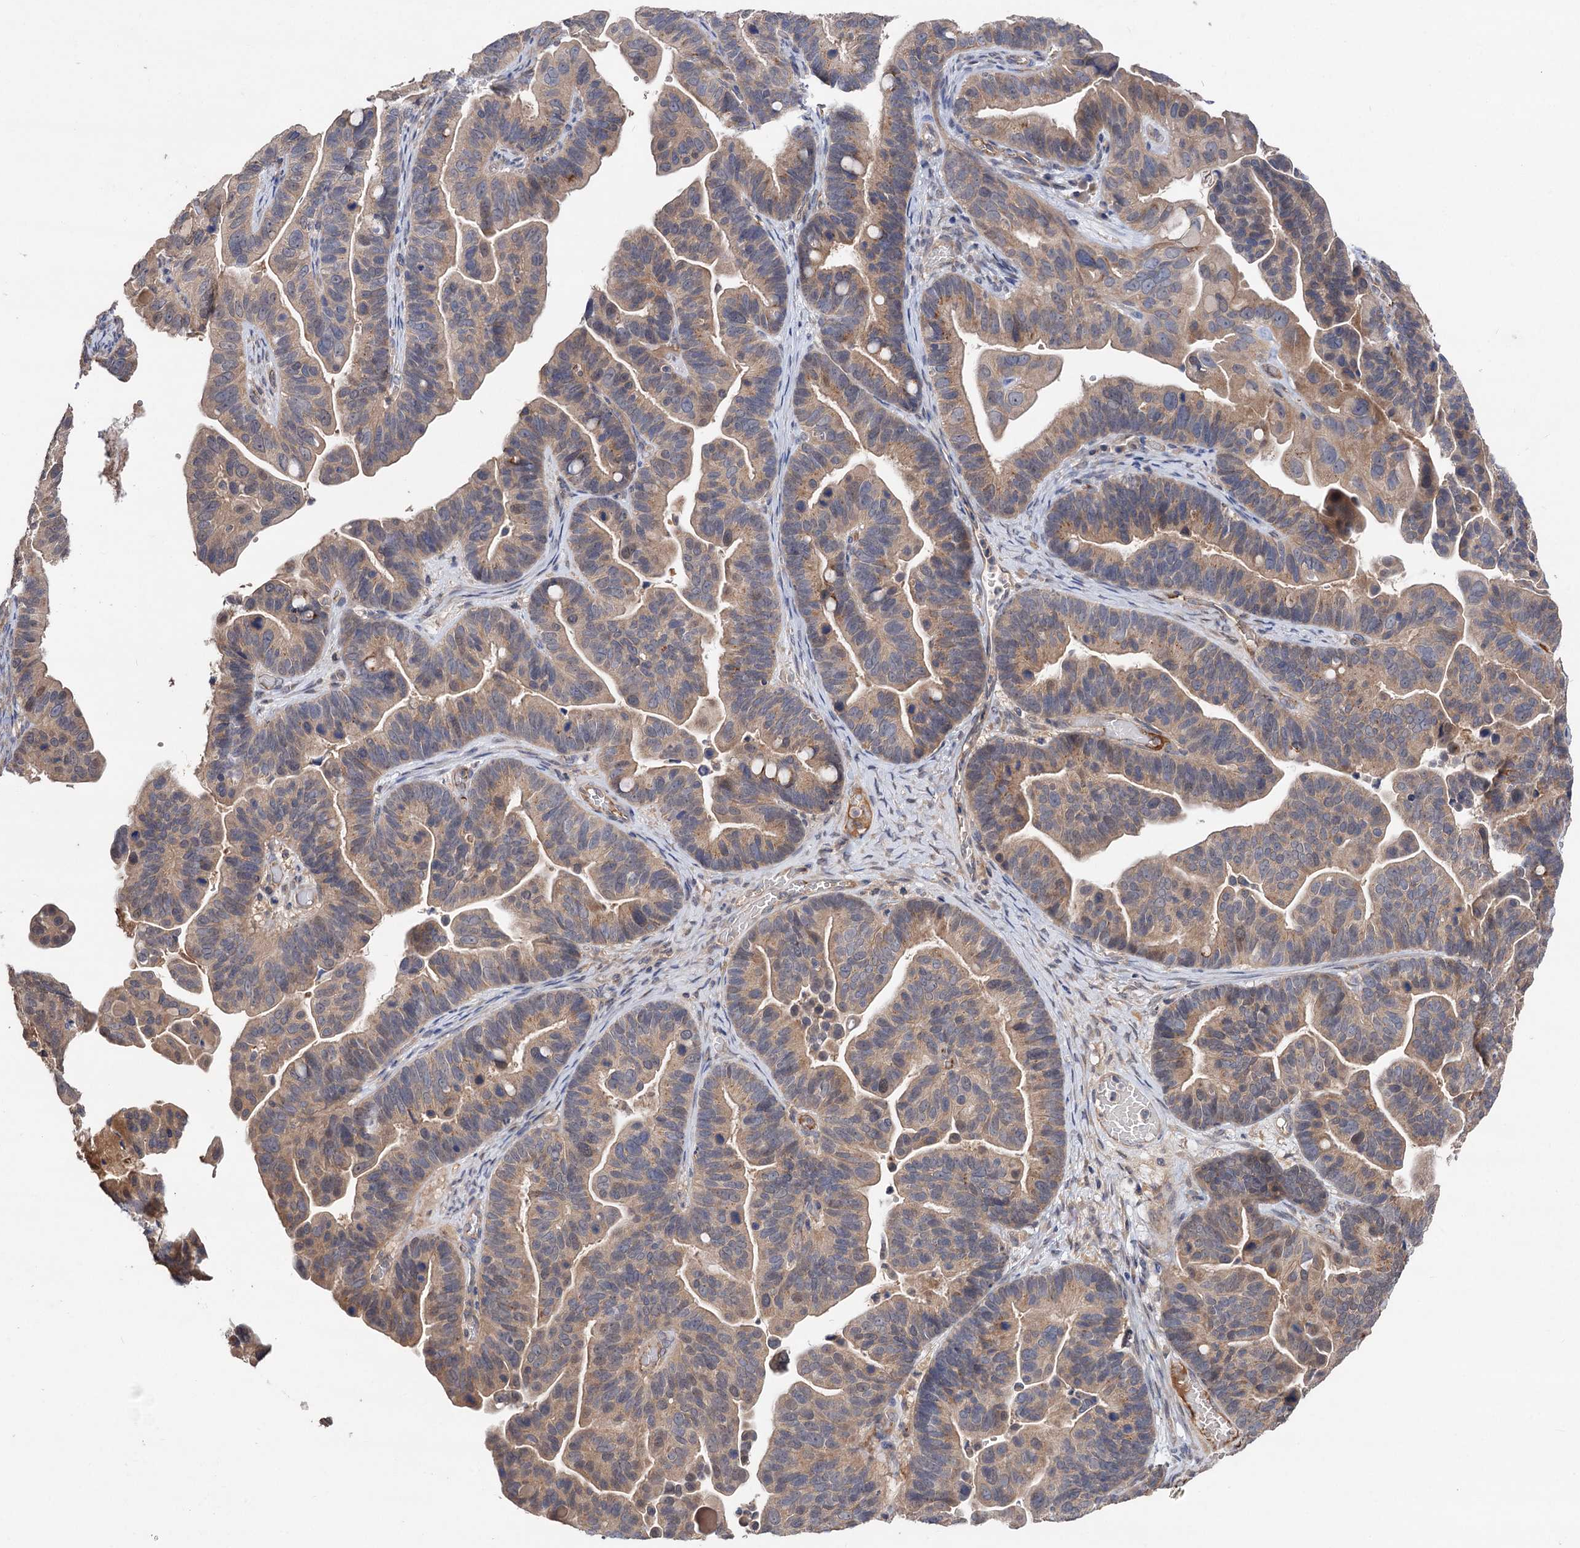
{"staining": {"intensity": "weak", "quantity": ">75%", "location": "cytoplasmic/membranous"}, "tissue": "ovarian cancer", "cell_type": "Tumor cells", "image_type": "cancer", "snomed": [{"axis": "morphology", "description": "Cystadenocarcinoma, serous, NOS"}, {"axis": "topography", "description": "Ovary"}], "caption": "Human ovarian serous cystadenocarcinoma stained with a brown dye shows weak cytoplasmic/membranous positive staining in approximately >75% of tumor cells.", "gene": "NUDCD2", "patient": {"sex": "female", "age": 56}}